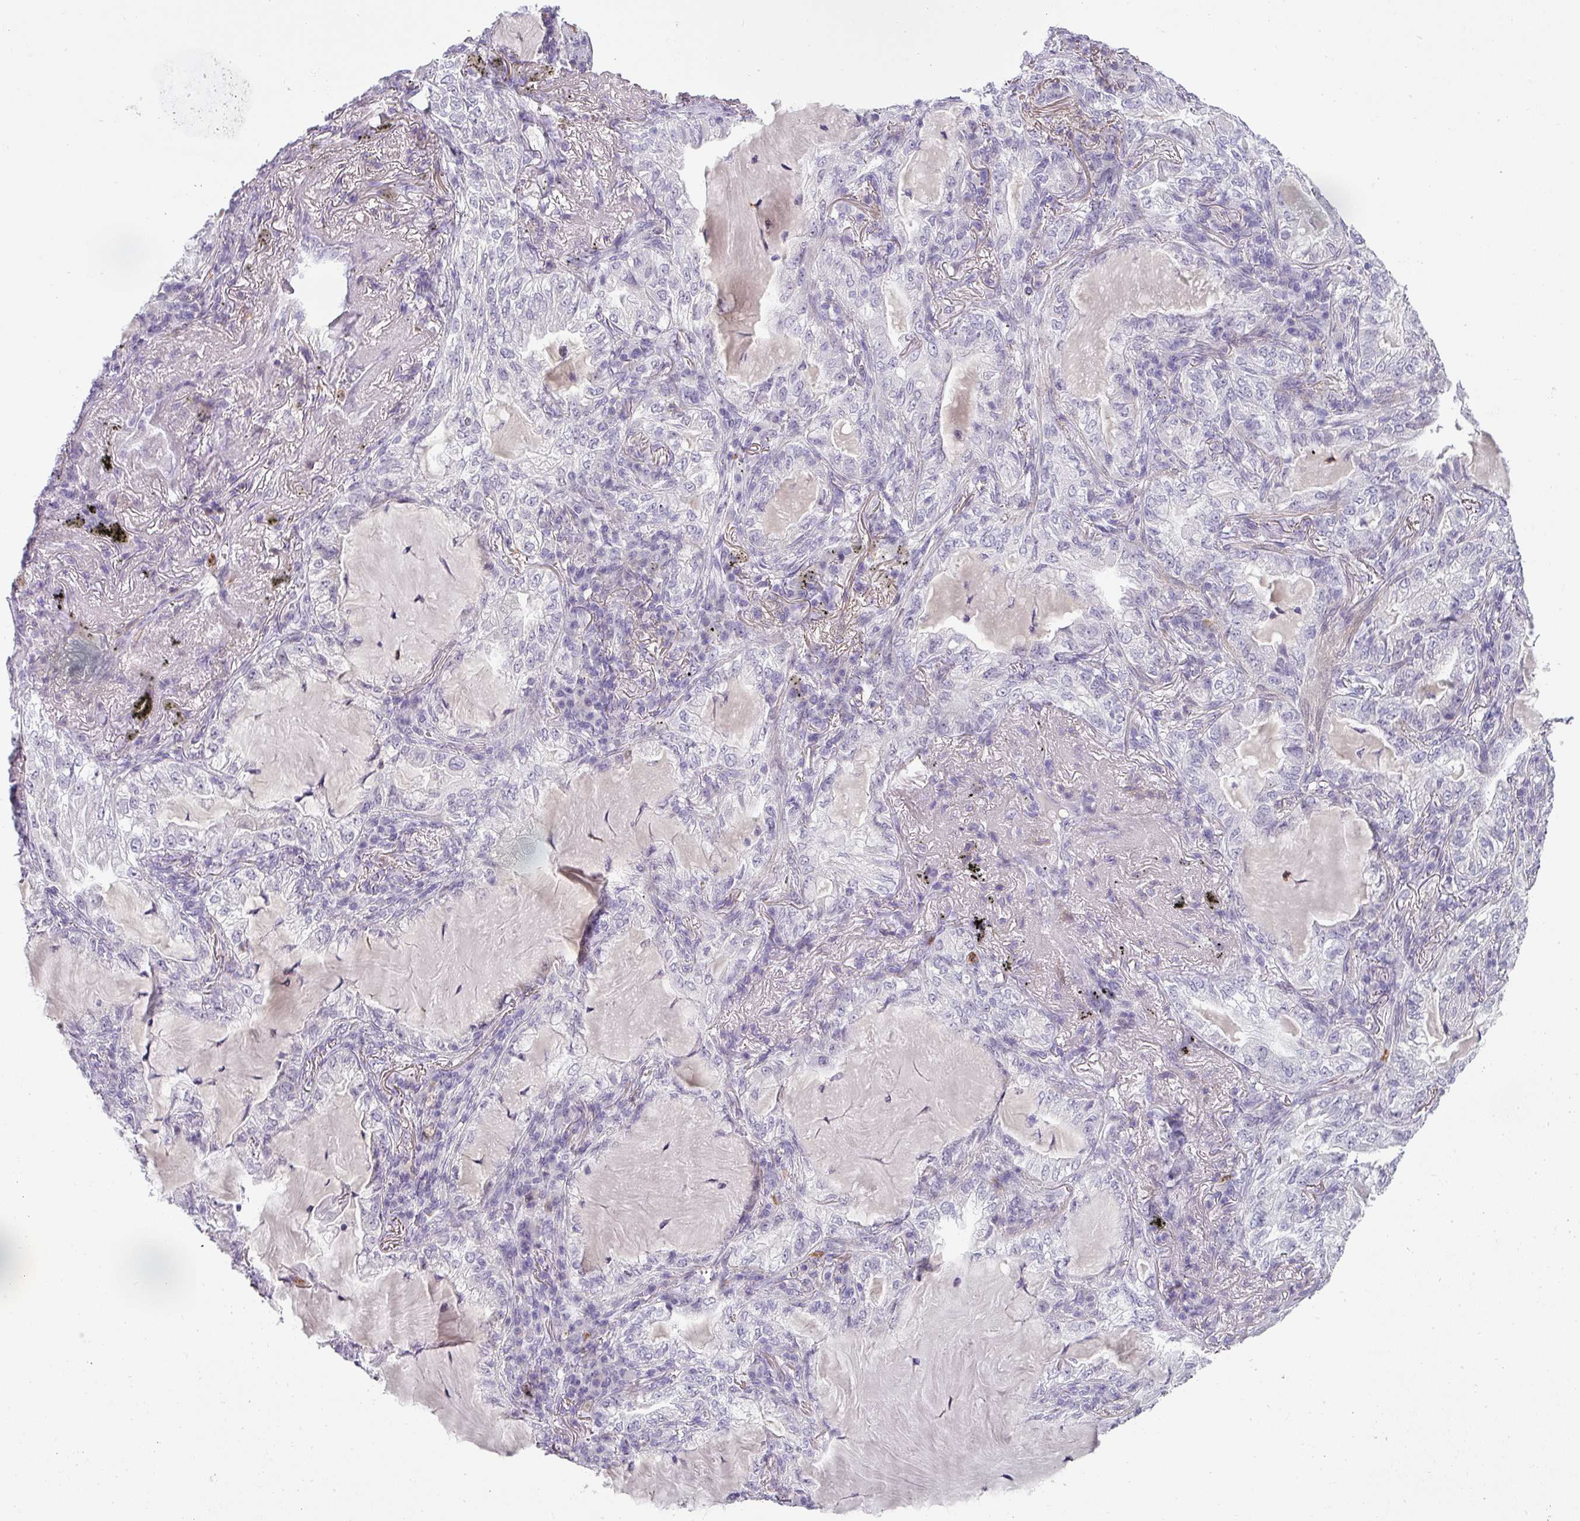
{"staining": {"intensity": "negative", "quantity": "none", "location": "none"}, "tissue": "lung cancer", "cell_type": "Tumor cells", "image_type": "cancer", "snomed": [{"axis": "morphology", "description": "Adenocarcinoma, NOS"}, {"axis": "topography", "description": "Lung"}], "caption": "IHC of human lung cancer shows no positivity in tumor cells.", "gene": "BTLA", "patient": {"sex": "female", "age": 73}}